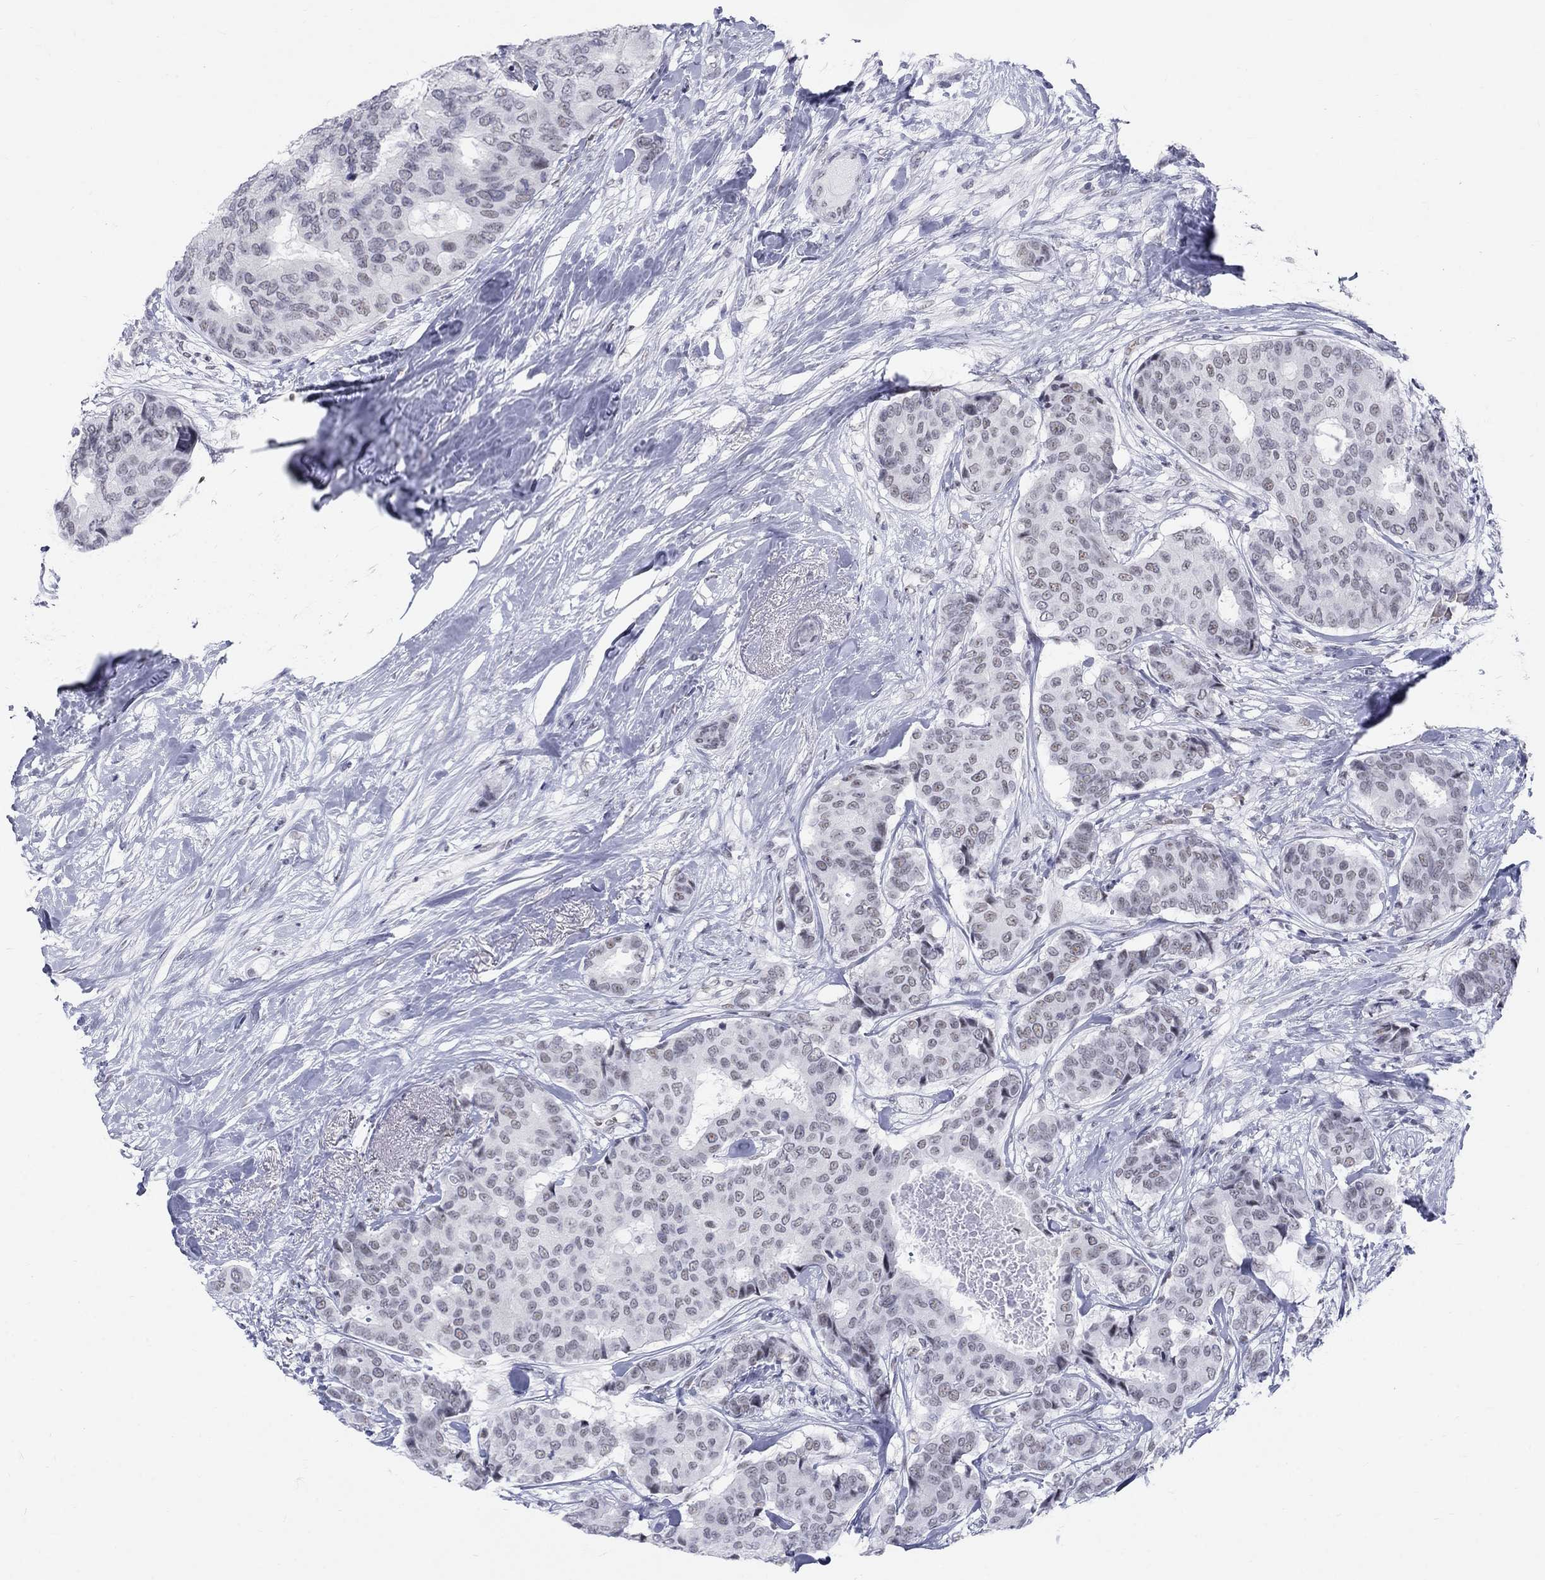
{"staining": {"intensity": "negative", "quantity": "none", "location": "none"}, "tissue": "breast cancer", "cell_type": "Tumor cells", "image_type": "cancer", "snomed": [{"axis": "morphology", "description": "Duct carcinoma"}, {"axis": "topography", "description": "Breast"}], "caption": "This is a micrograph of IHC staining of intraductal carcinoma (breast), which shows no positivity in tumor cells.", "gene": "DMTN", "patient": {"sex": "female", "age": 75}}